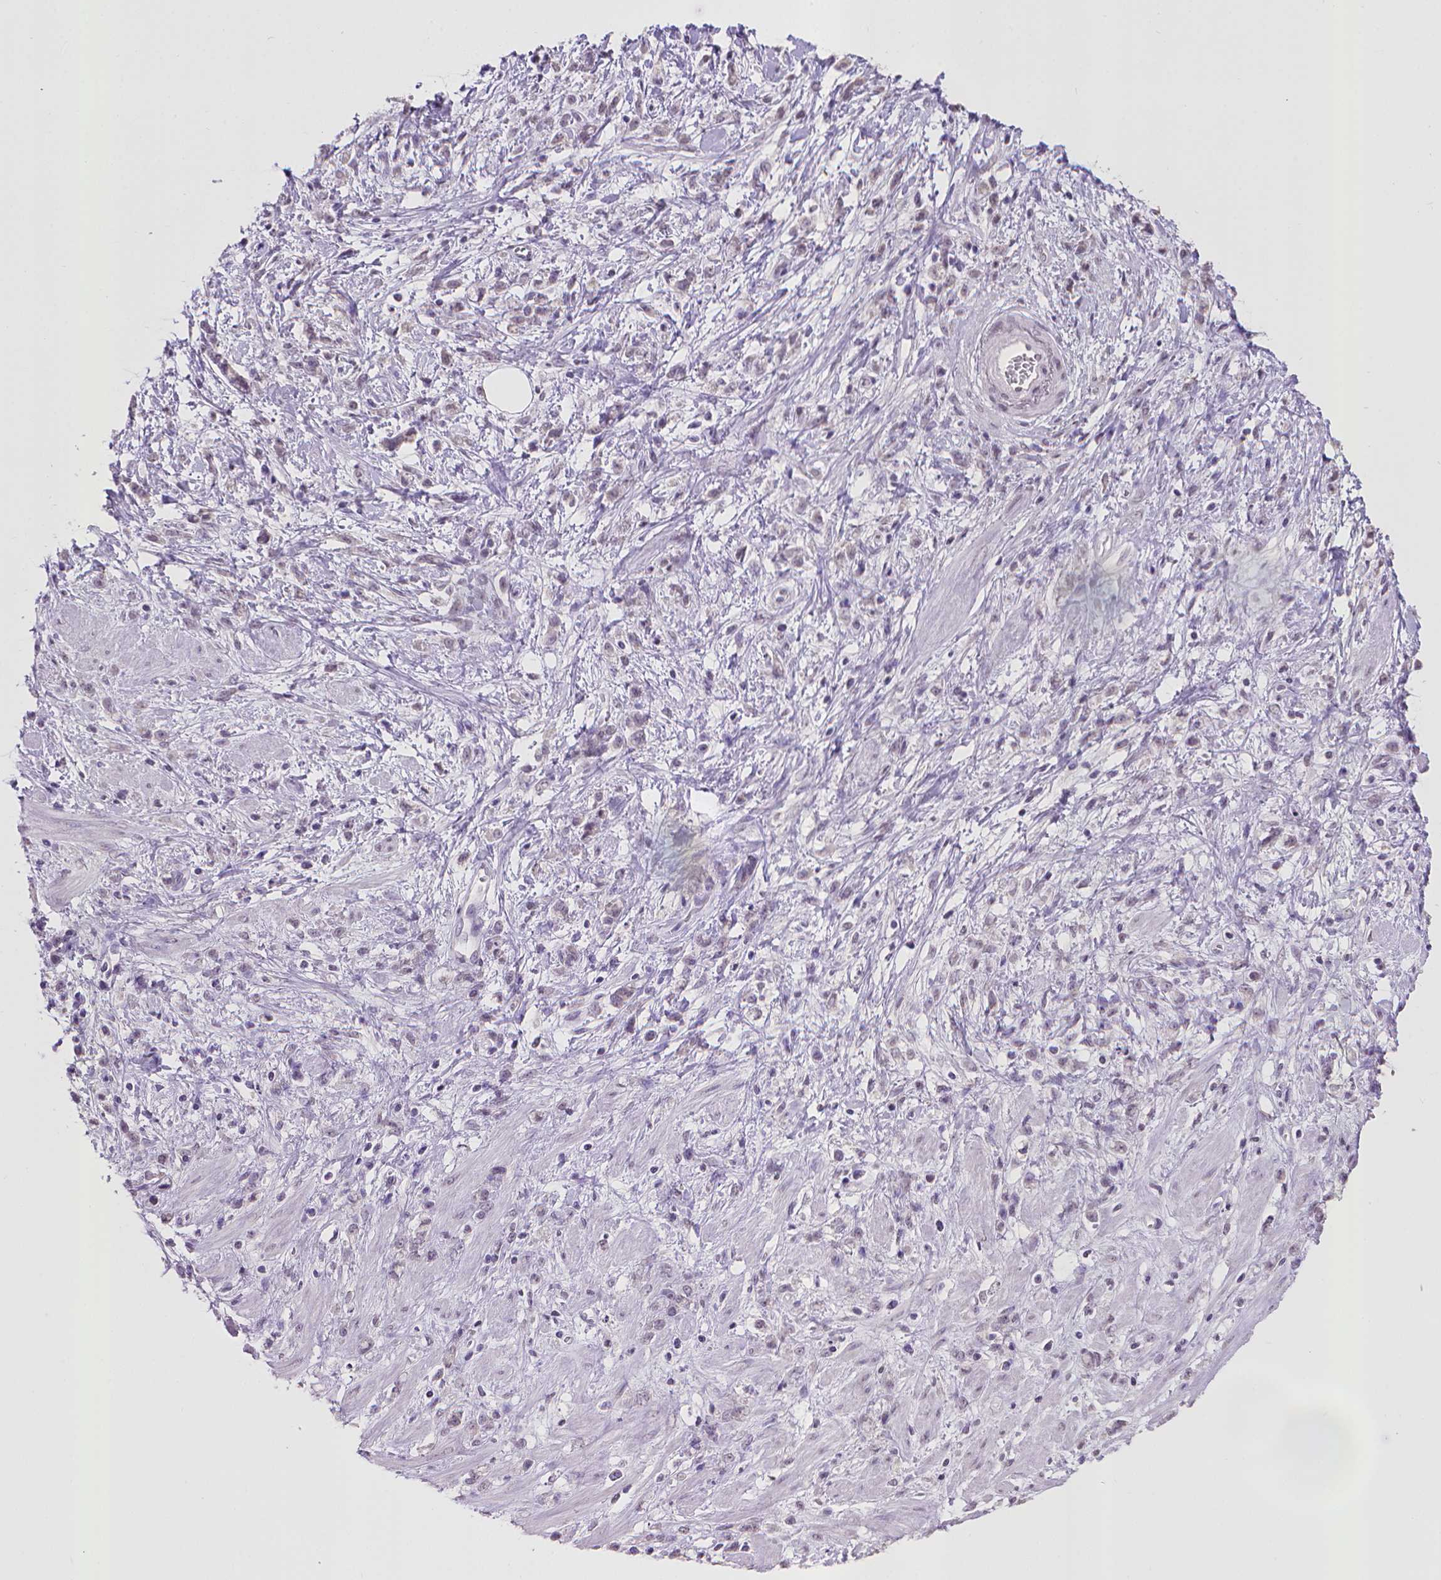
{"staining": {"intensity": "negative", "quantity": "none", "location": "none"}, "tissue": "stomach cancer", "cell_type": "Tumor cells", "image_type": "cancer", "snomed": [{"axis": "morphology", "description": "Adenocarcinoma, NOS"}, {"axis": "topography", "description": "Stomach"}], "caption": "DAB (3,3'-diaminobenzidine) immunohistochemical staining of human stomach cancer (adenocarcinoma) reveals no significant staining in tumor cells.", "gene": "KMO", "patient": {"sex": "female", "age": 60}}